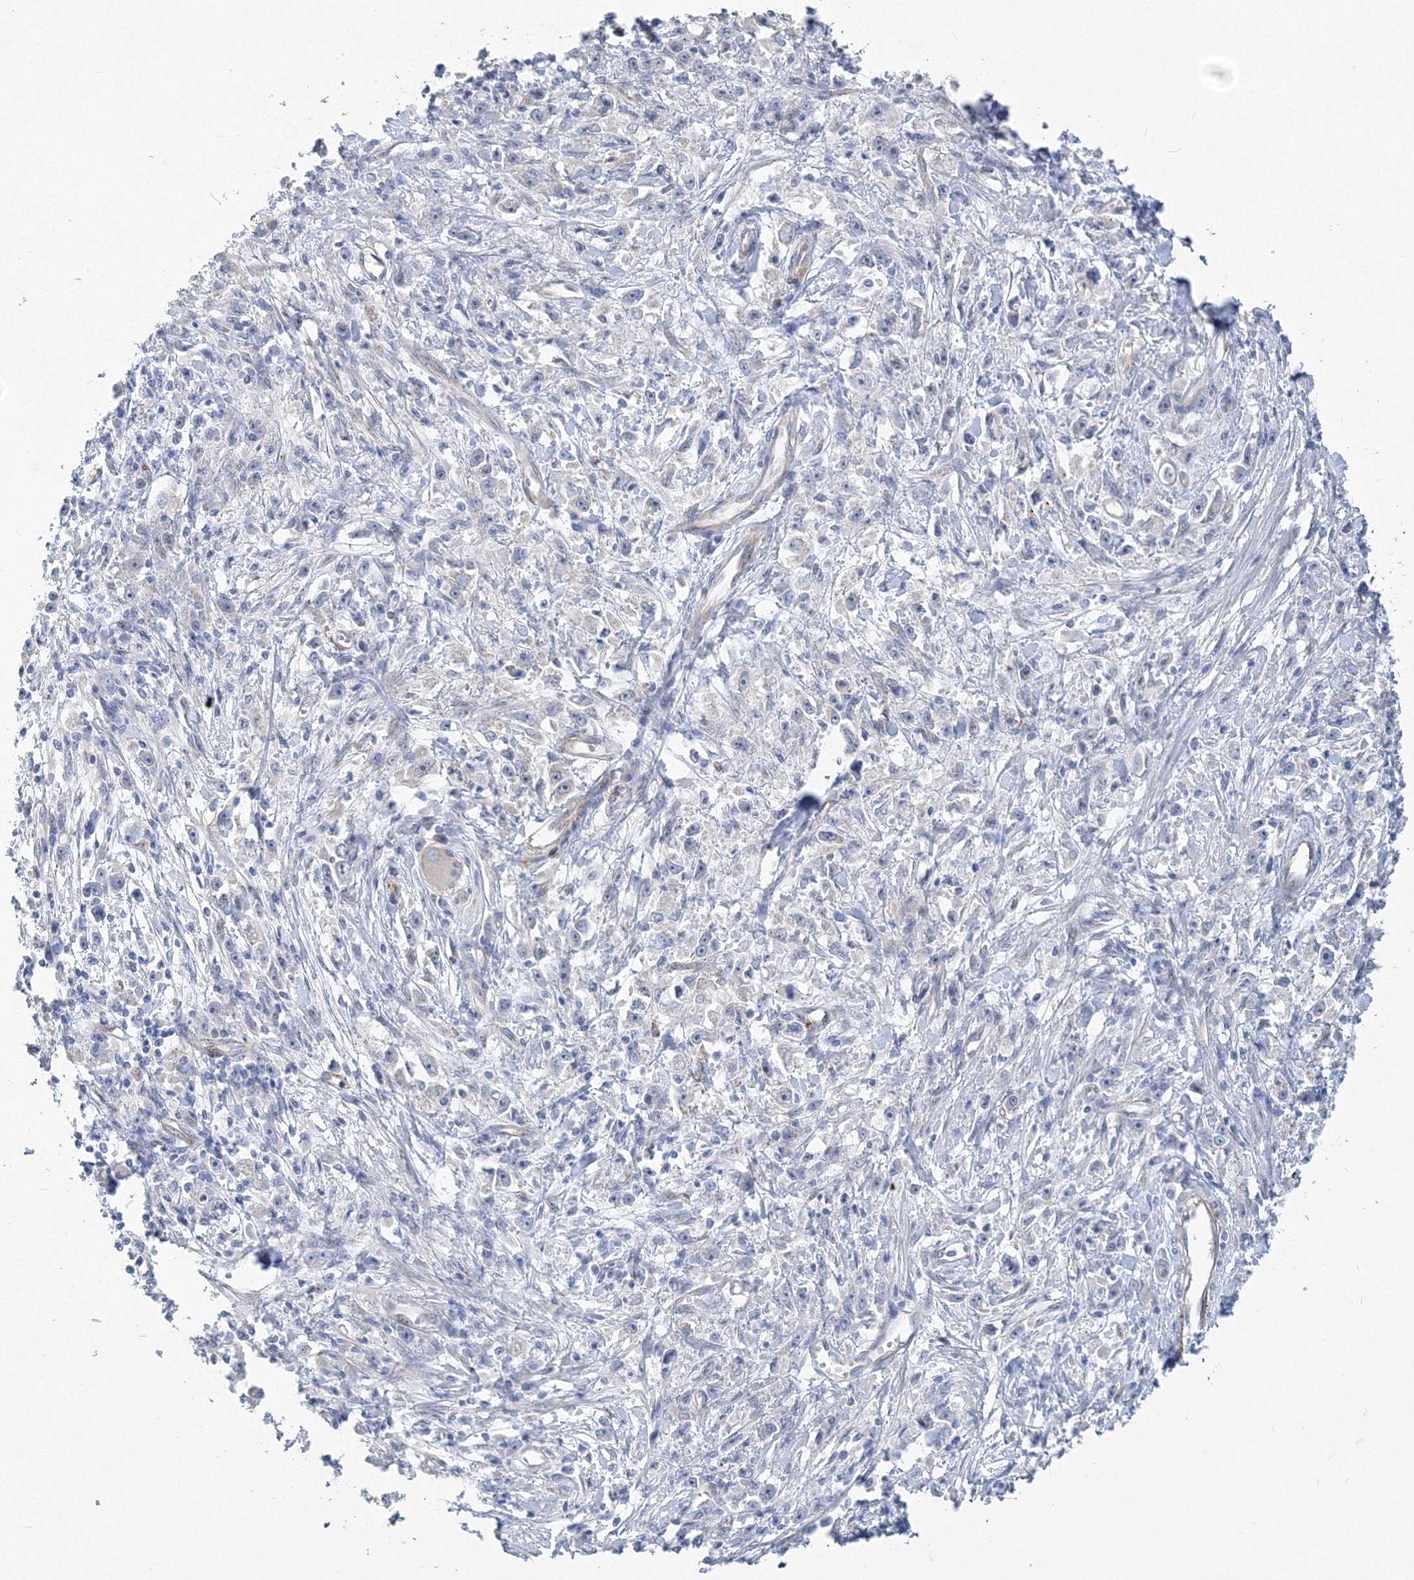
{"staining": {"intensity": "negative", "quantity": "none", "location": "none"}, "tissue": "stomach cancer", "cell_type": "Tumor cells", "image_type": "cancer", "snomed": [{"axis": "morphology", "description": "Adenocarcinoma, NOS"}, {"axis": "topography", "description": "Stomach"}], "caption": "This is a micrograph of immunohistochemistry (IHC) staining of stomach adenocarcinoma, which shows no expression in tumor cells. Nuclei are stained in blue.", "gene": "TANC1", "patient": {"sex": "female", "age": 59}}